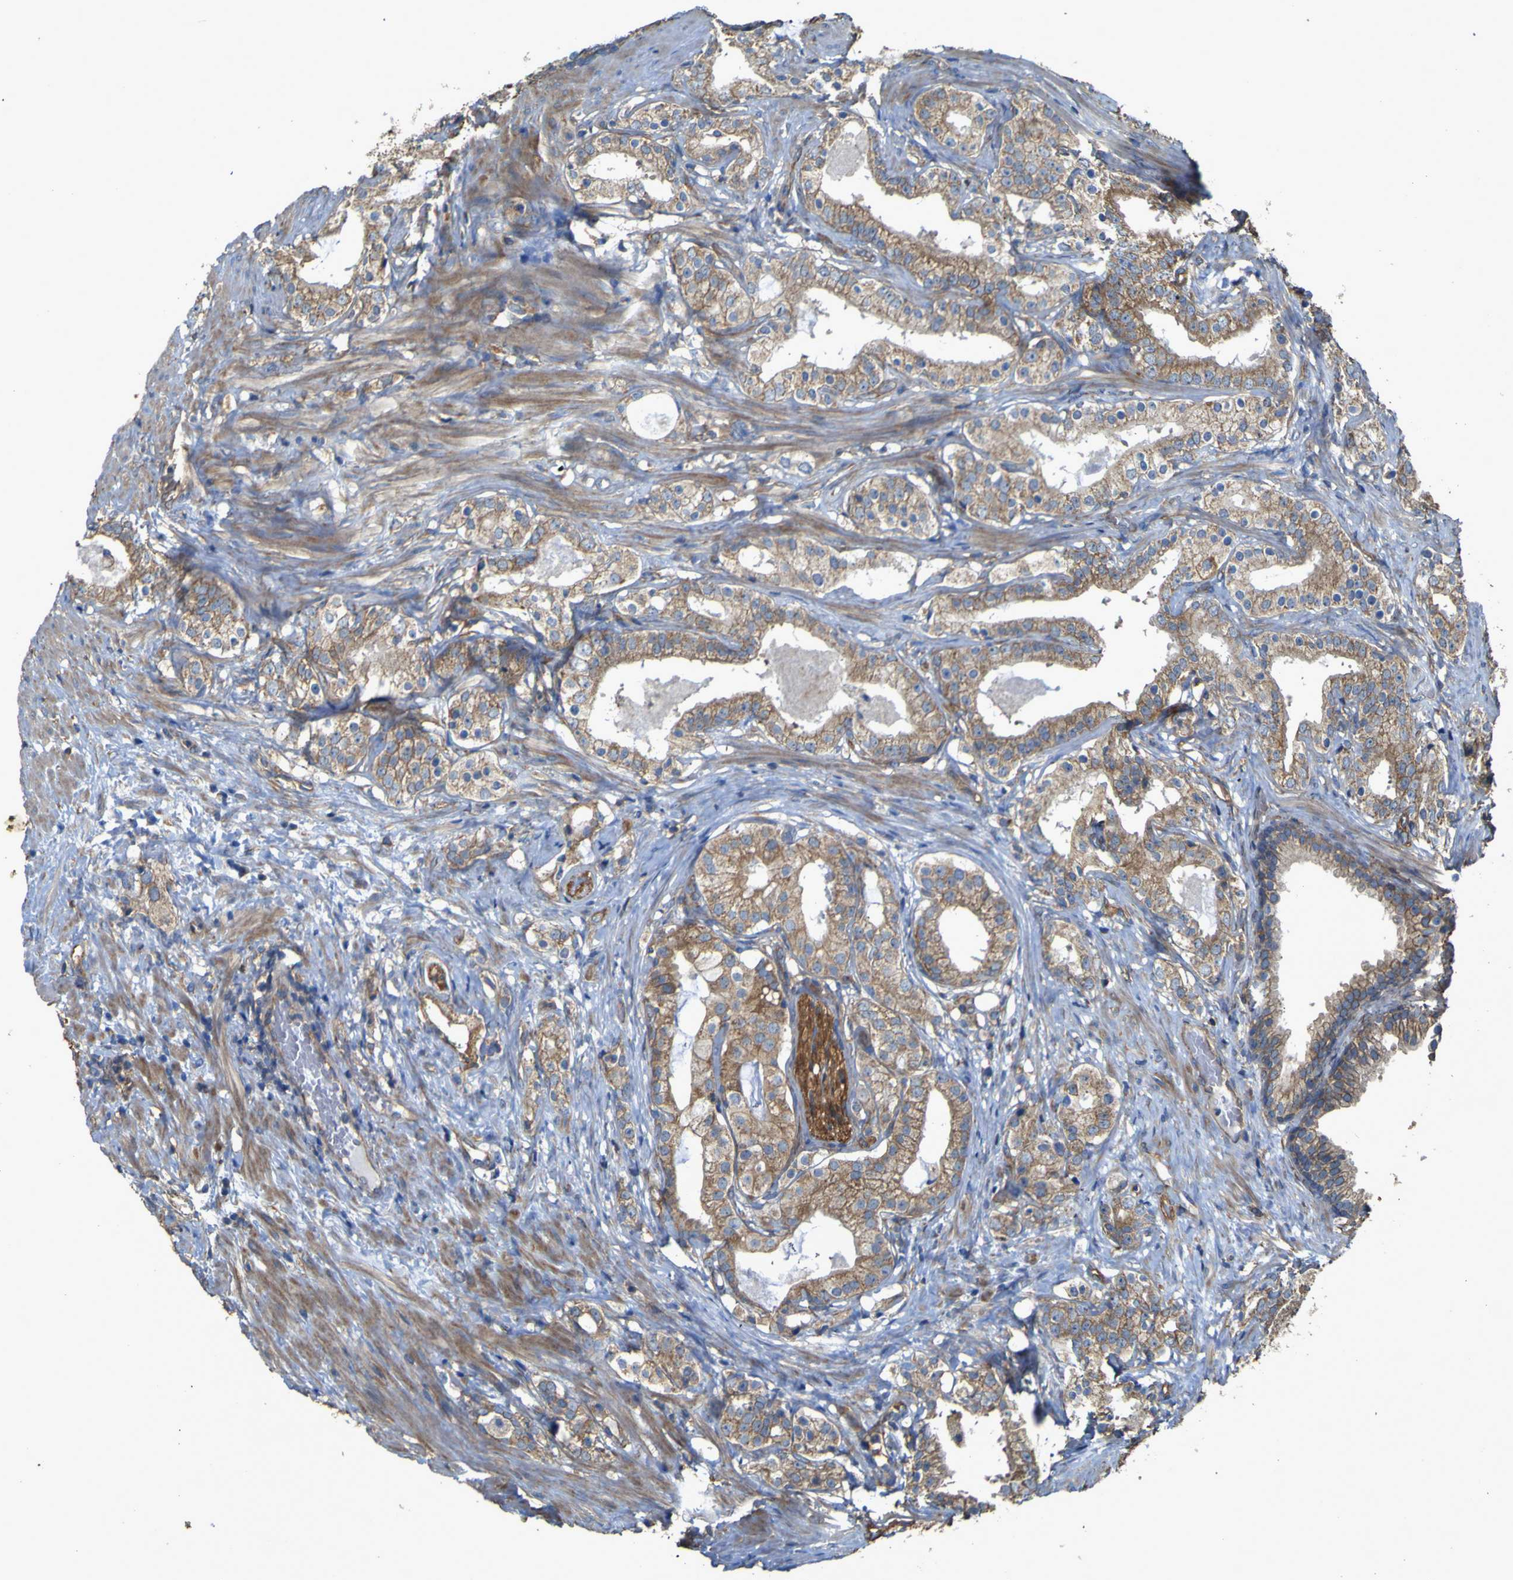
{"staining": {"intensity": "moderate", "quantity": ">75%", "location": "cytoplasmic/membranous"}, "tissue": "prostate cancer", "cell_type": "Tumor cells", "image_type": "cancer", "snomed": [{"axis": "morphology", "description": "Adenocarcinoma, Low grade"}, {"axis": "topography", "description": "Prostate"}], "caption": "Brown immunohistochemical staining in prostate low-grade adenocarcinoma exhibits moderate cytoplasmic/membranous positivity in approximately >75% of tumor cells.", "gene": "TNFSF15", "patient": {"sex": "male", "age": 59}}